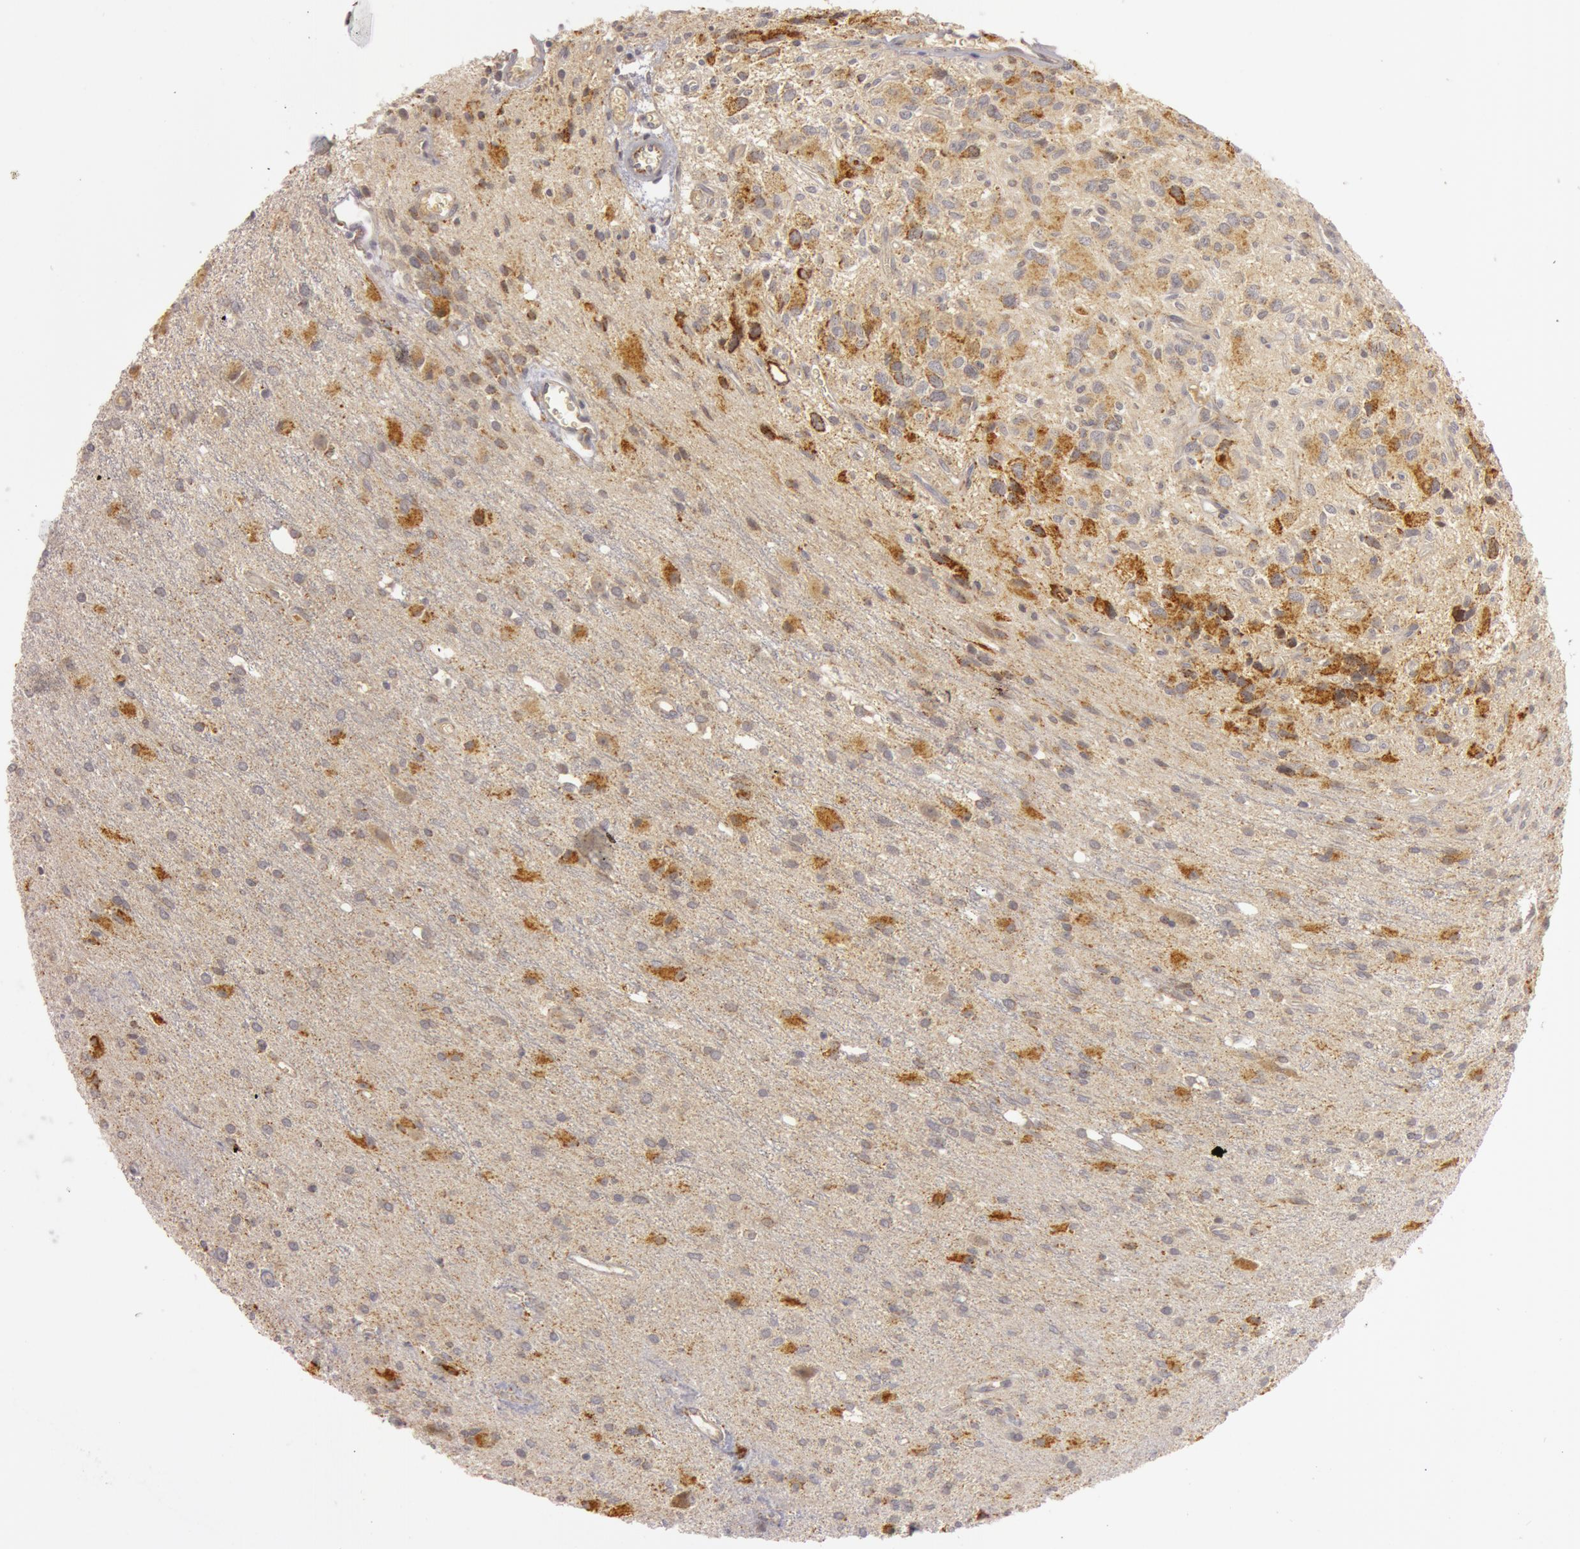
{"staining": {"intensity": "moderate", "quantity": ">75%", "location": "cytoplasmic/membranous"}, "tissue": "glioma", "cell_type": "Tumor cells", "image_type": "cancer", "snomed": [{"axis": "morphology", "description": "Glioma, malignant, Low grade"}, {"axis": "topography", "description": "Brain"}], "caption": "The immunohistochemical stain highlights moderate cytoplasmic/membranous expression in tumor cells of glioma tissue.", "gene": "C7", "patient": {"sex": "female", "age": 15}}